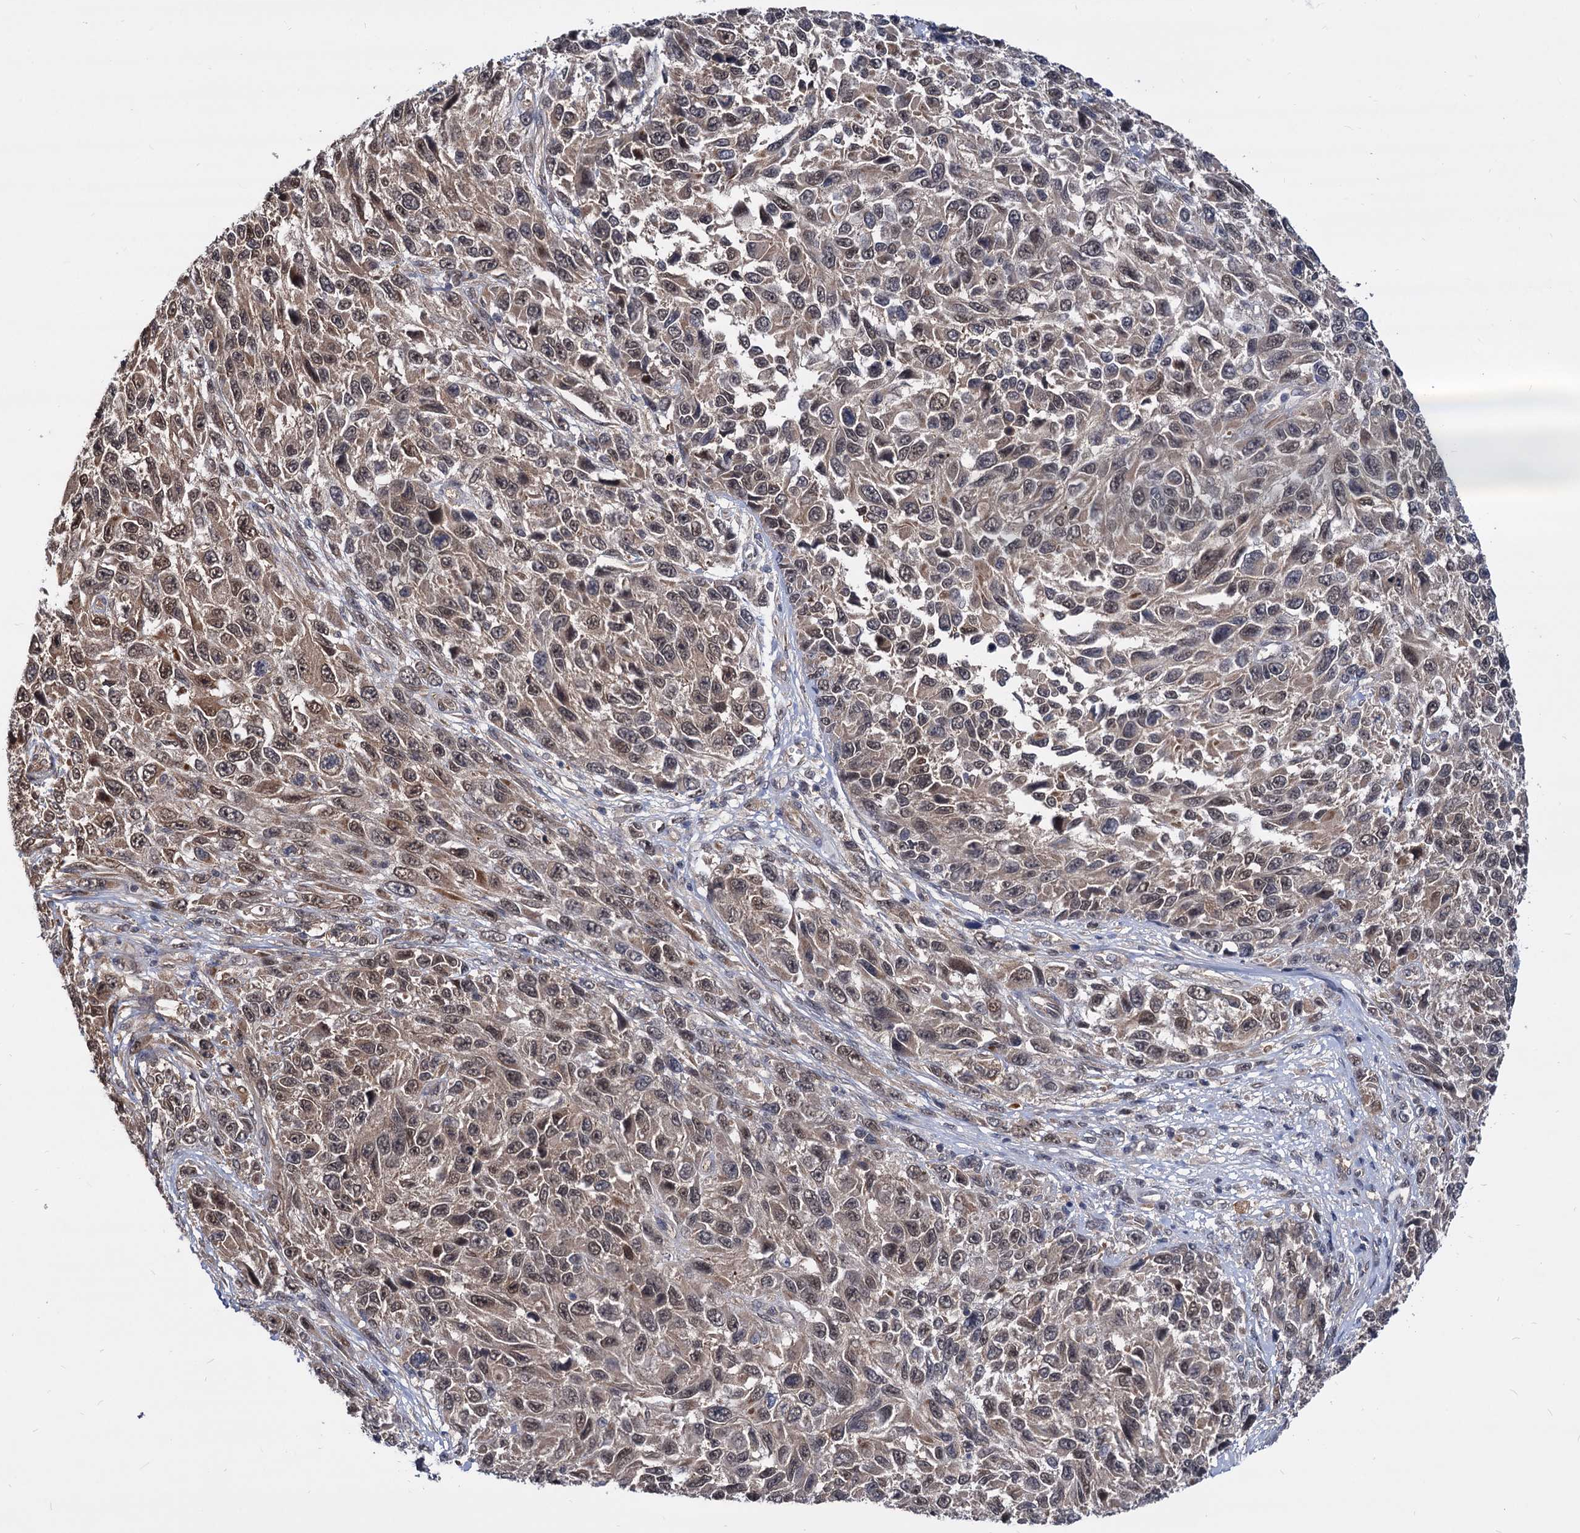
{"staining": {"intensity": "weak", "quantity": "25%-75%", "location": "cytoplasmic/membranous,nuclear"}, "tissue": "melanoma", "cell_type": "Tumor cells", "image_type": "cancer", "snomed": [{"axis": "morphology", "description": "Normal tissue, NOS"}, {"axis": "morphology", "description": "Malignant melanoma, NOS"}, {"axis": "topography", "description": "Skin"}], "caption": "DAB (3,3'-diaminobenzidine) immunohistochemical staining of human malignant melanoma demonstrates weak cytoplasmic/membranous and nuclear protein expression in about 25%-75% of tumor cells.", "gene": "PSMD4", "patient": {"sex": "female", "age": 96}}